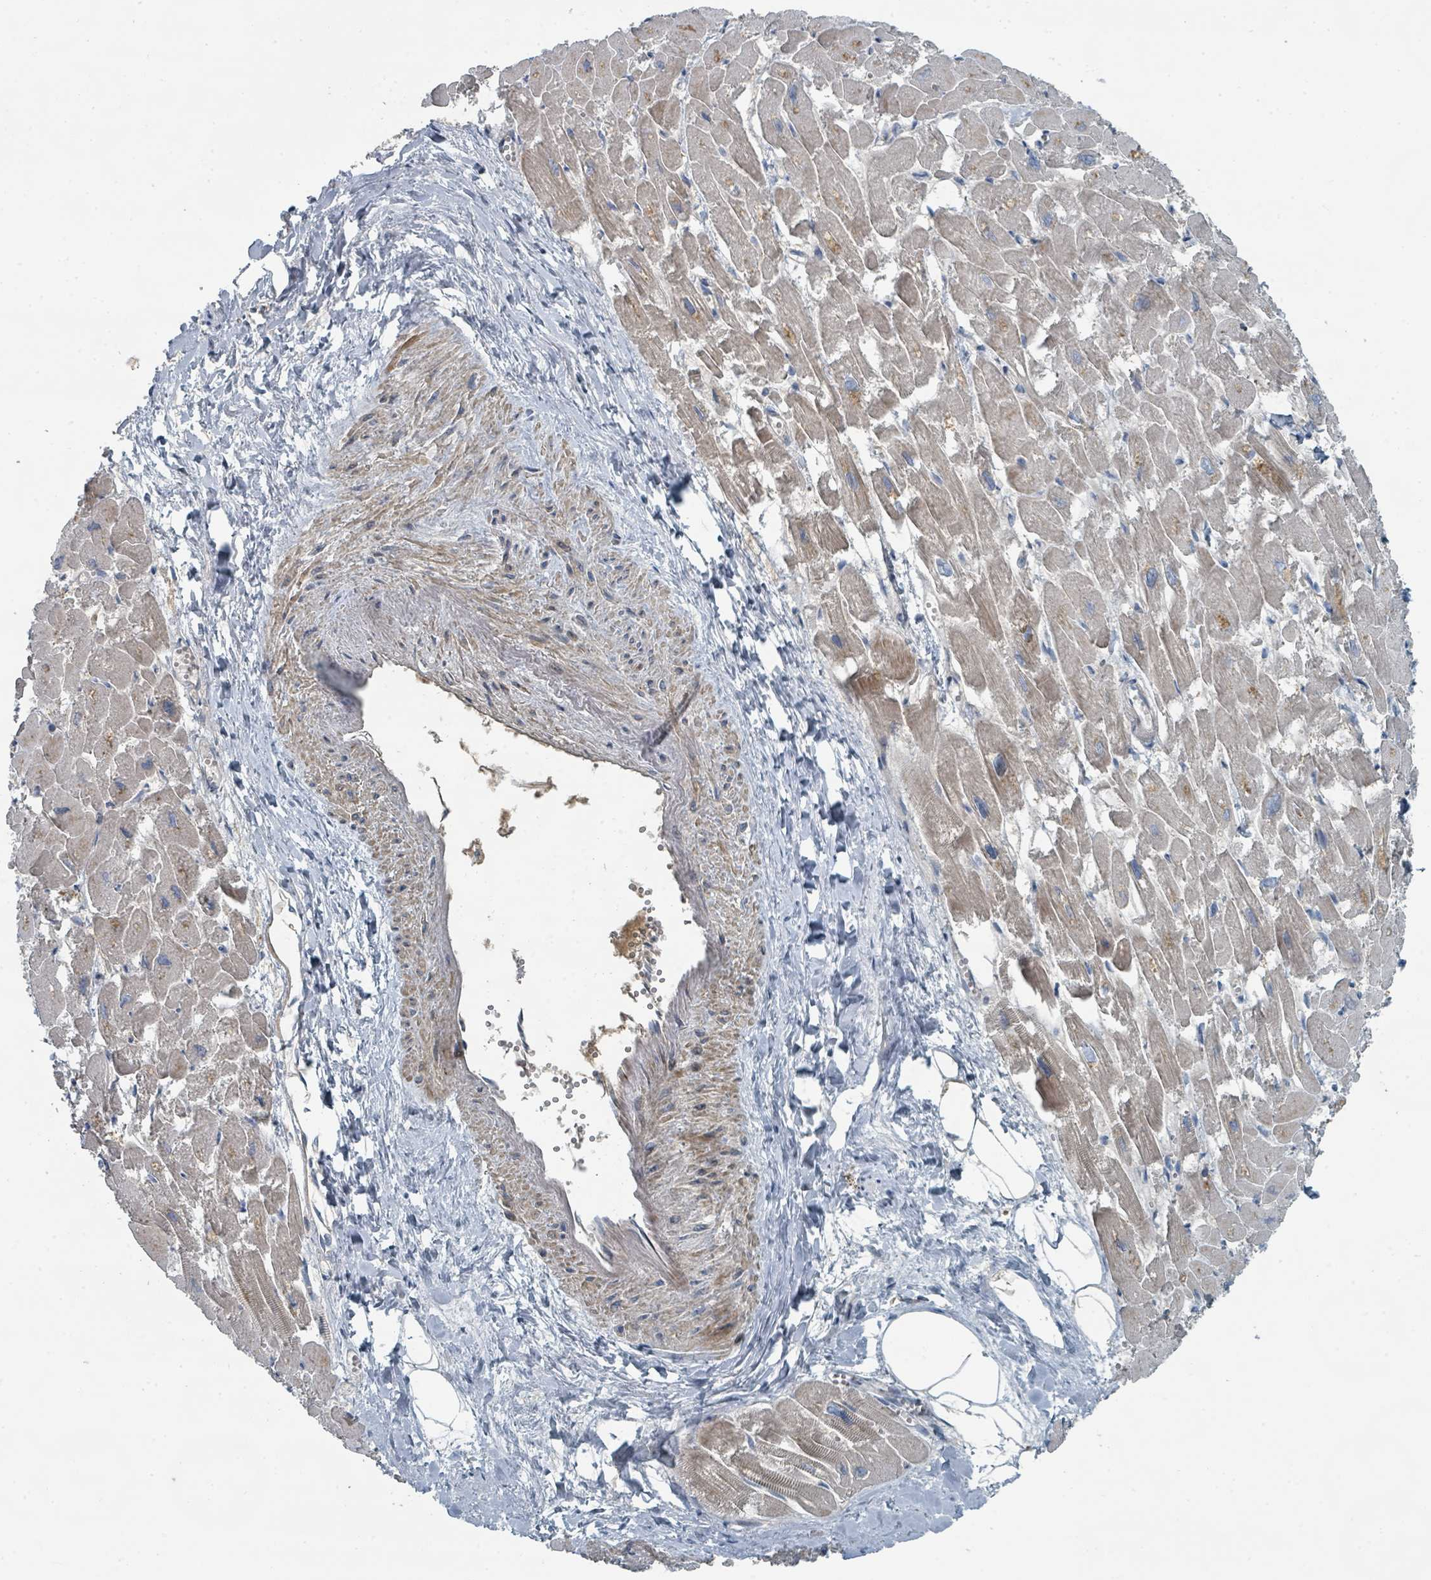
{"staining": {"intensity": "moderate", "quantity": ">75%", "location": "cytoplasmic/membranous"}, "tissue": "heart muscle", "cell_type": "Cardiomyocytes", "image_type": "normal", "snomed": [{"axis": "morphology", "description": "Normal tissue, NOS"}, {"axis": "topography", "description": "Heart"}], "caption": "Heart muscle stained for a protein demonstrates moderate cytoplasmic/membranous positivity in cardiomyocytes. (brown staining indicates protein expression, while blue staining denotes nuclei).", "gene": "SLC44A5", "patient": {"sex": "male", "age": 54}}